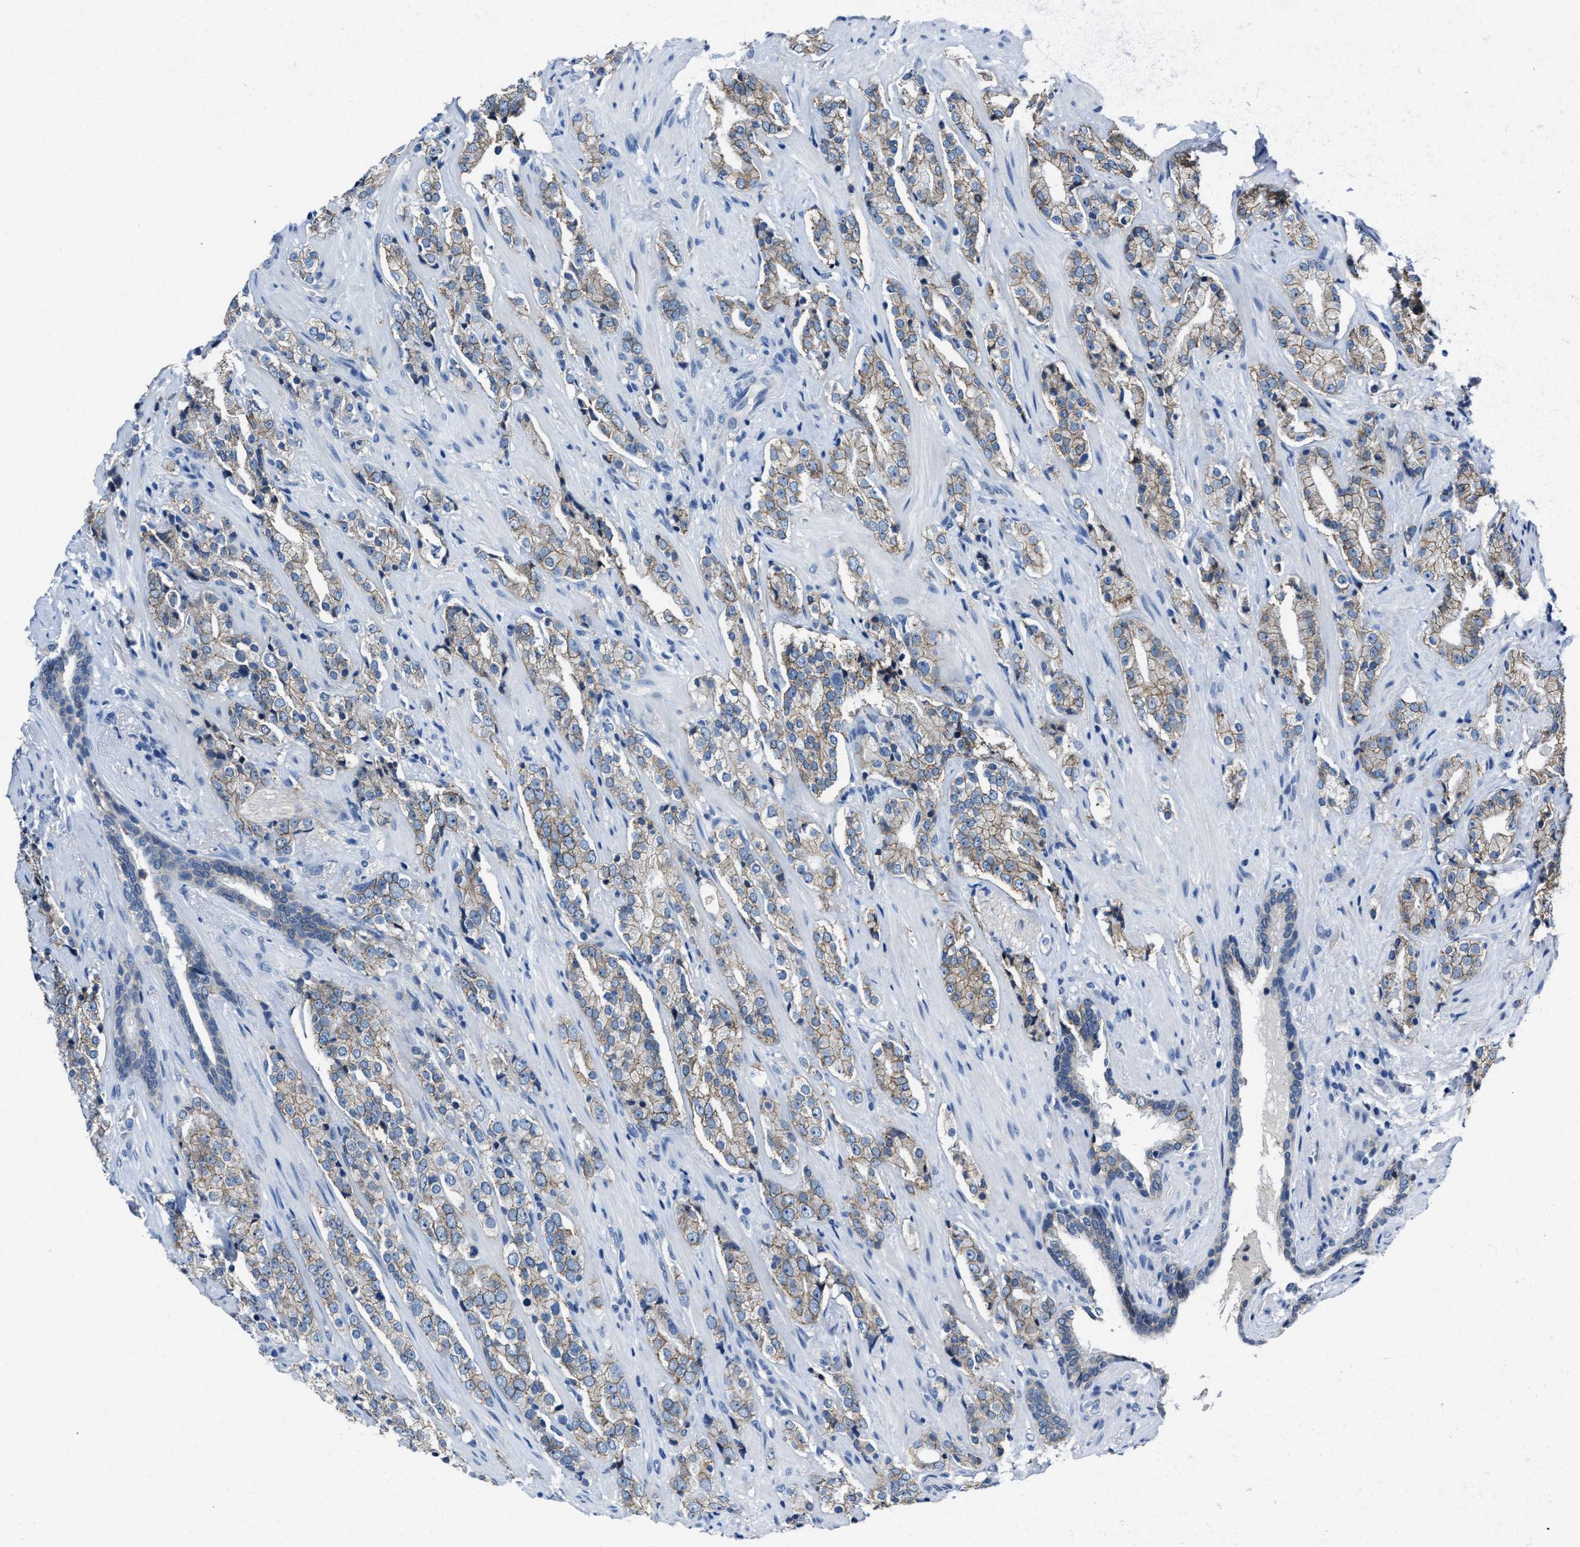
{"staining": {"intensity": "moderate", "quantity": "25%-75%", "location": "cytoplasmic/membranous"}, "tissue": "prostate cancer", "cell_type": "Tumor cells", "image_type": "cancer", "snomed": [{"axis": "morphology", "description": "Adenocarcinoma, High grade"}, {"axis": "topography", "description": "Prostate"}], "caption": "Prostate adenocarcinoma (high-grade) stained for a protein (brown) demonstrates moderate cytoplasmic/membranous positive staining in approximately 25%-75% of tumor cells.", "gene": "GHITM", "patient": {"sex": "male", "age": 71}}